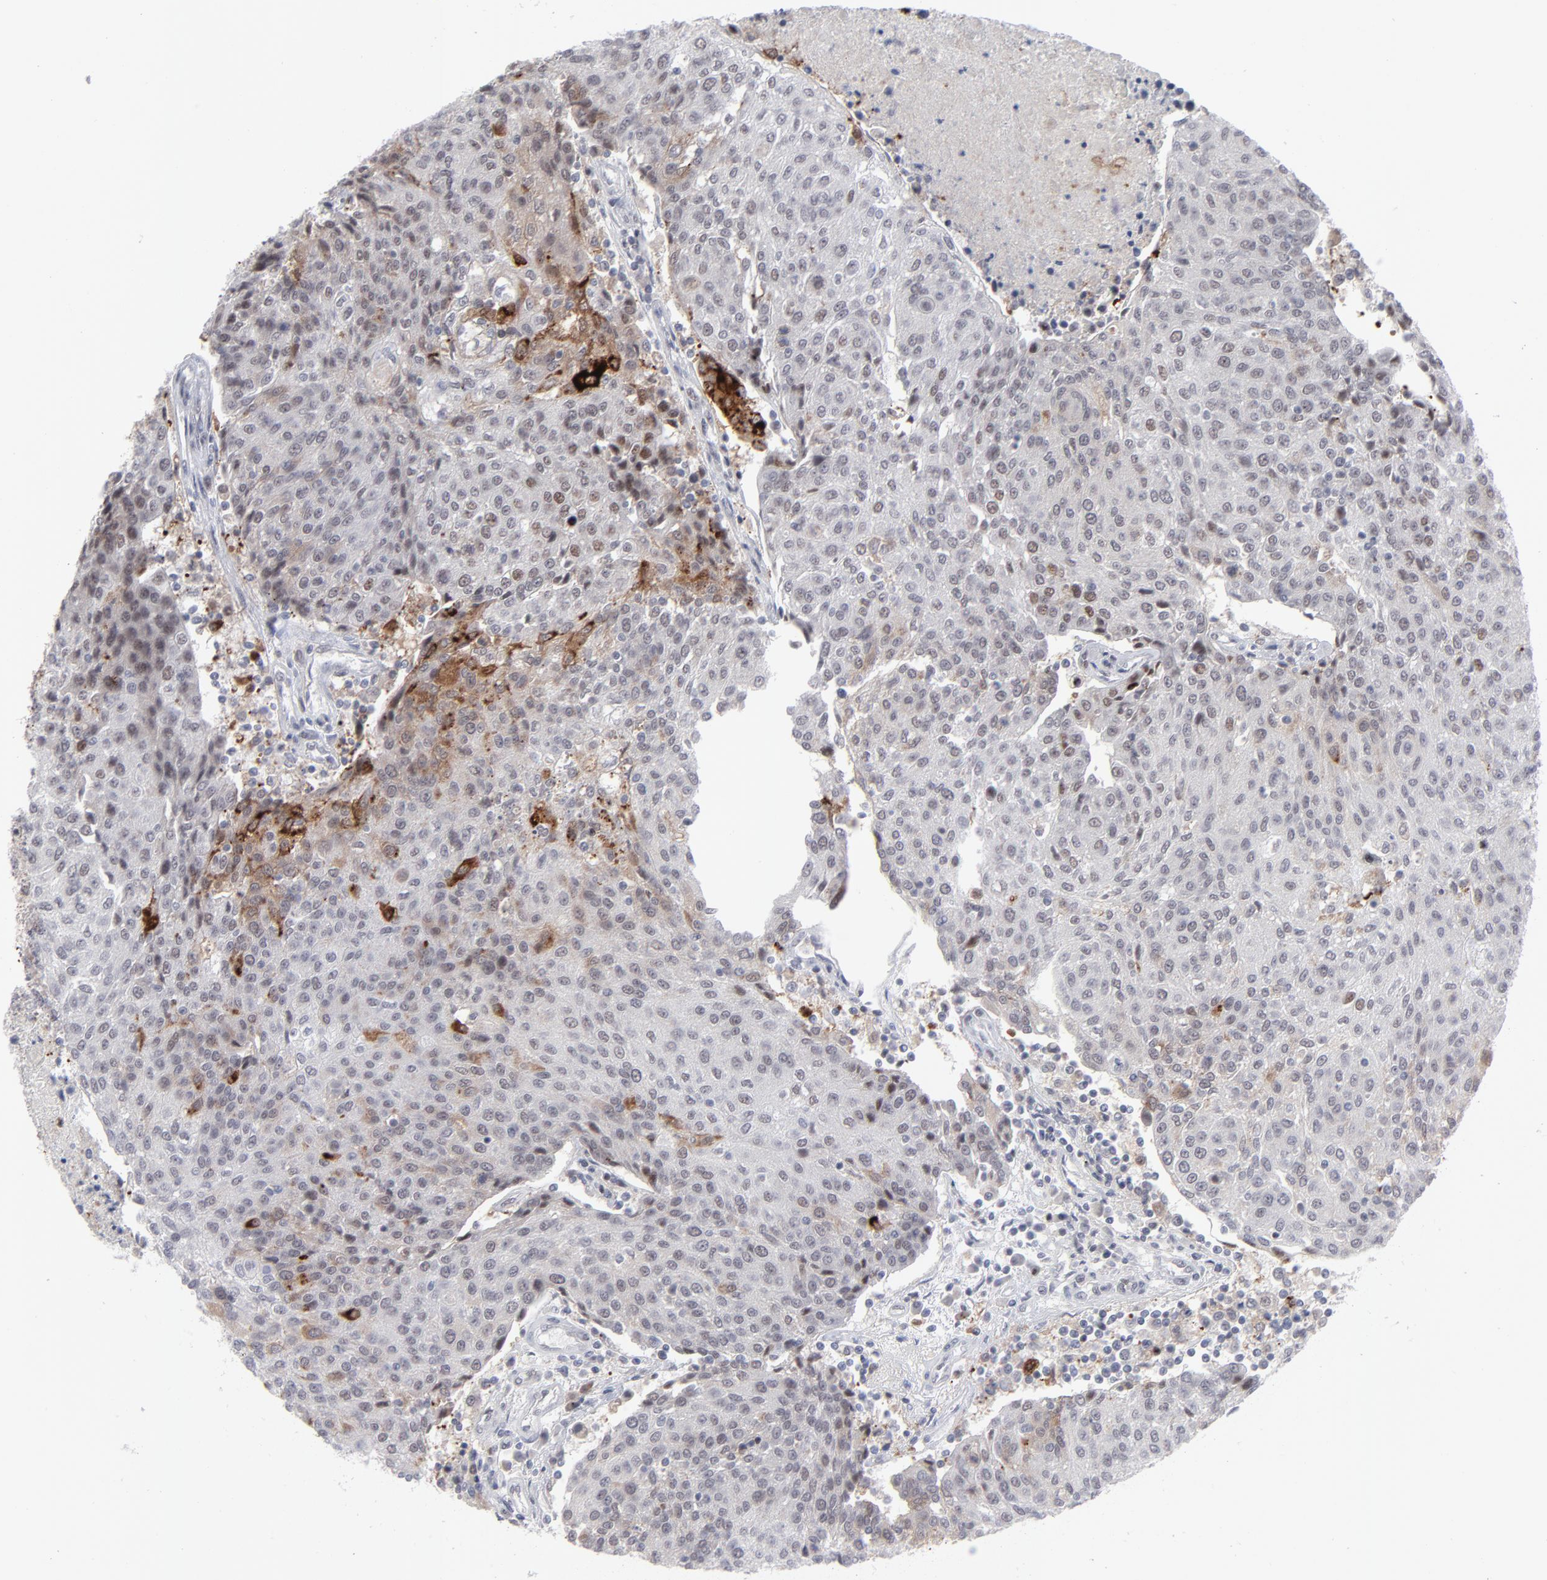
{"staining": {"intensity": "strong", "quantity": "<25%", "location": "cytoplasmic/membranous"}, "tissue": "urothelial cancer", "cell_type": "Tumor cells", "image_type": "cancer", "snomed": [{"axis": "morphology", "description": "Urothelial carcinoma, High grade"}, {"axis": "topography", "description": "Urinary bladder"}], "caption": "Urothelial cancer was stained to show a protein in brown. There is medium levels of strong cytoplasmic/membranous expression in about <25% of tumor cells.", "gene": "CCR2", "patient": {"sex": "female", "age": 85}}